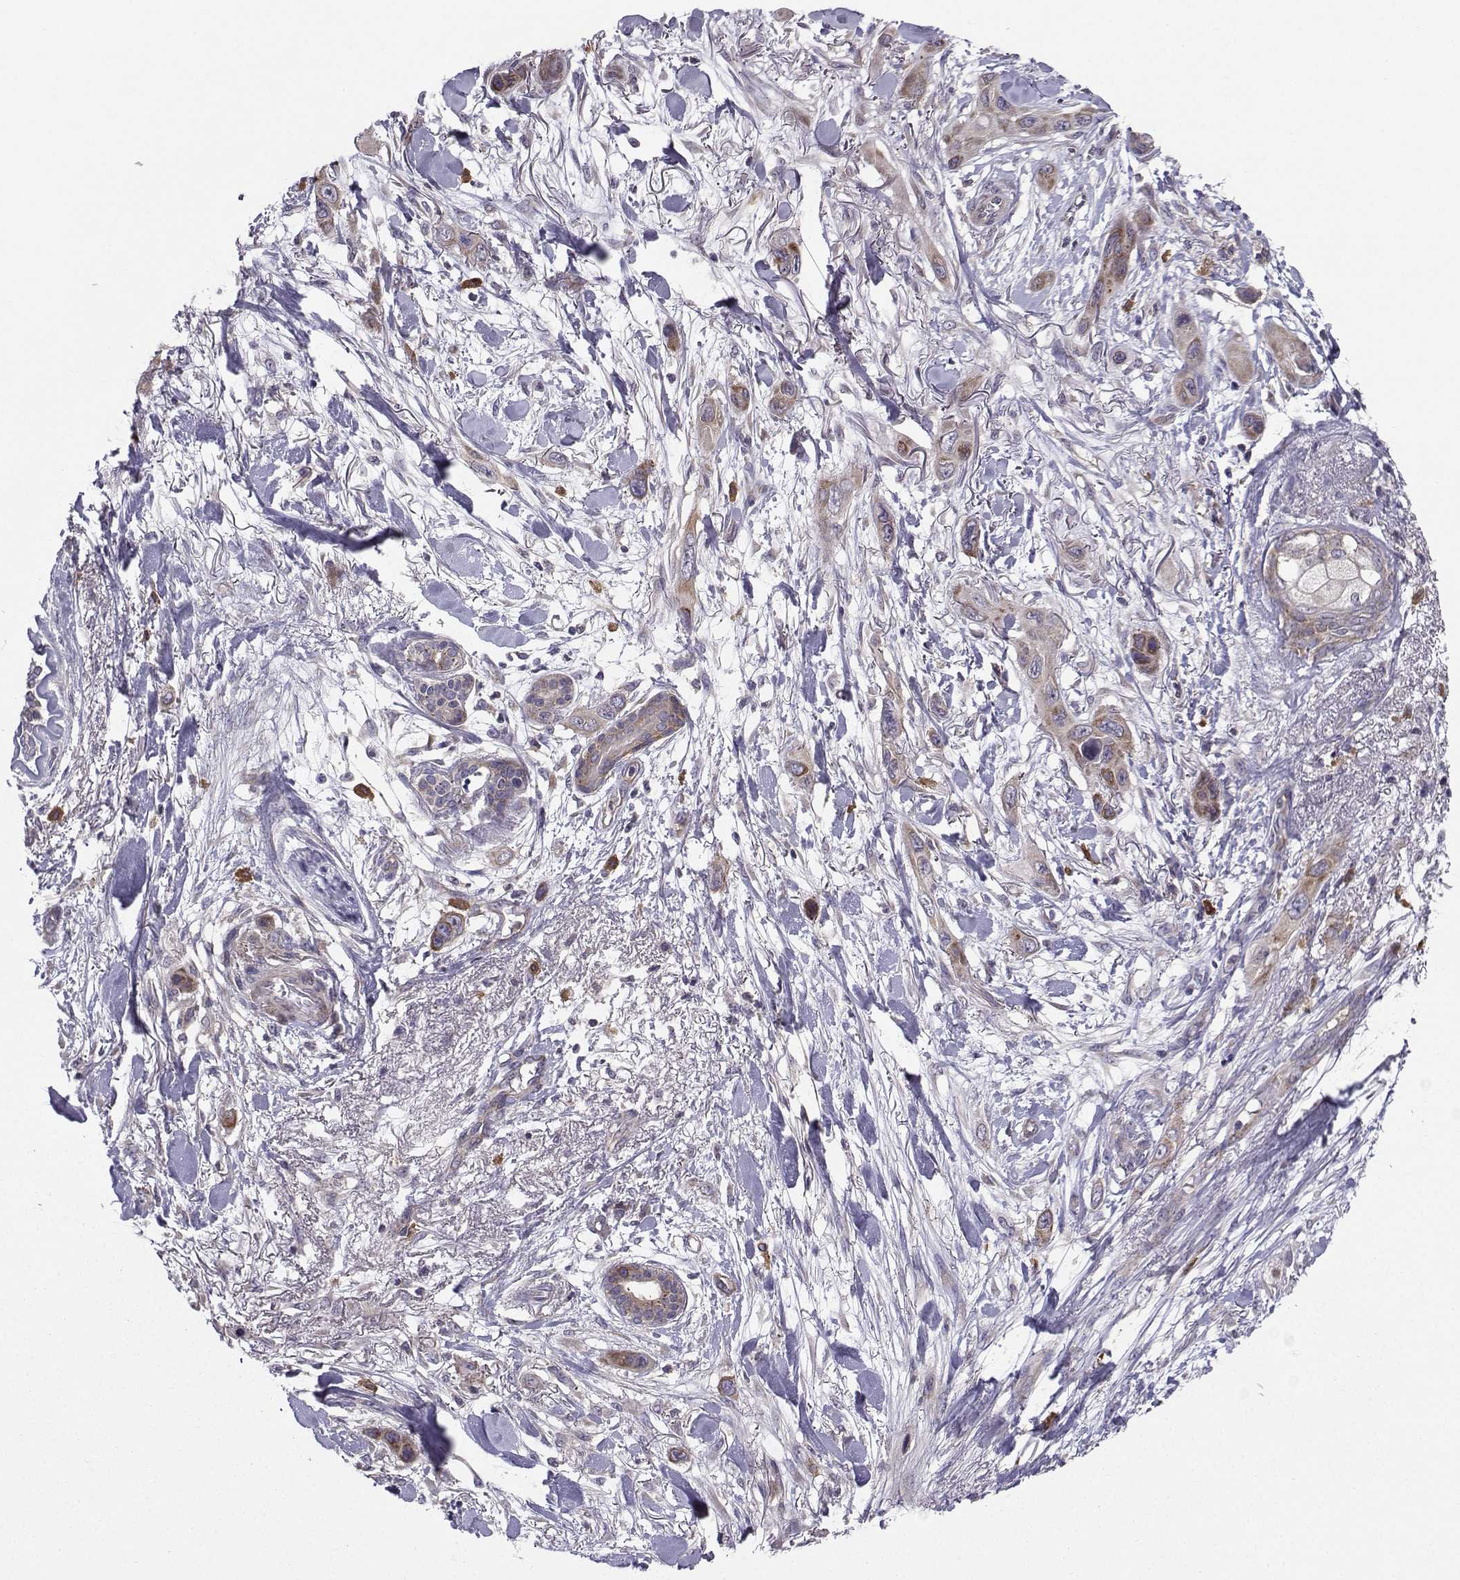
{"staining": {"intensity": "moderate", "quantity": "<25%", "location": "cytoplasmic/membranous"}, "tissue": "skin cancer", "cell_type": "Tumor cells", "image_type": "cancer", "snomed": [{"axis": "morphology", "description": "Squamous cell carcinoma, NOS"}, {"axis": "topography", "description": "Skin"}], "caption": "DAB (3,3'-diaminobenzidine) immunohistochemical staining of human squamous cell carcinoma (skin) shows moderate cytoplasmic/membranous protein positivity in approximately <25% of tumor cells.", "gene": "STXBP5", "patient": {"sex": "male", "age": 79}}